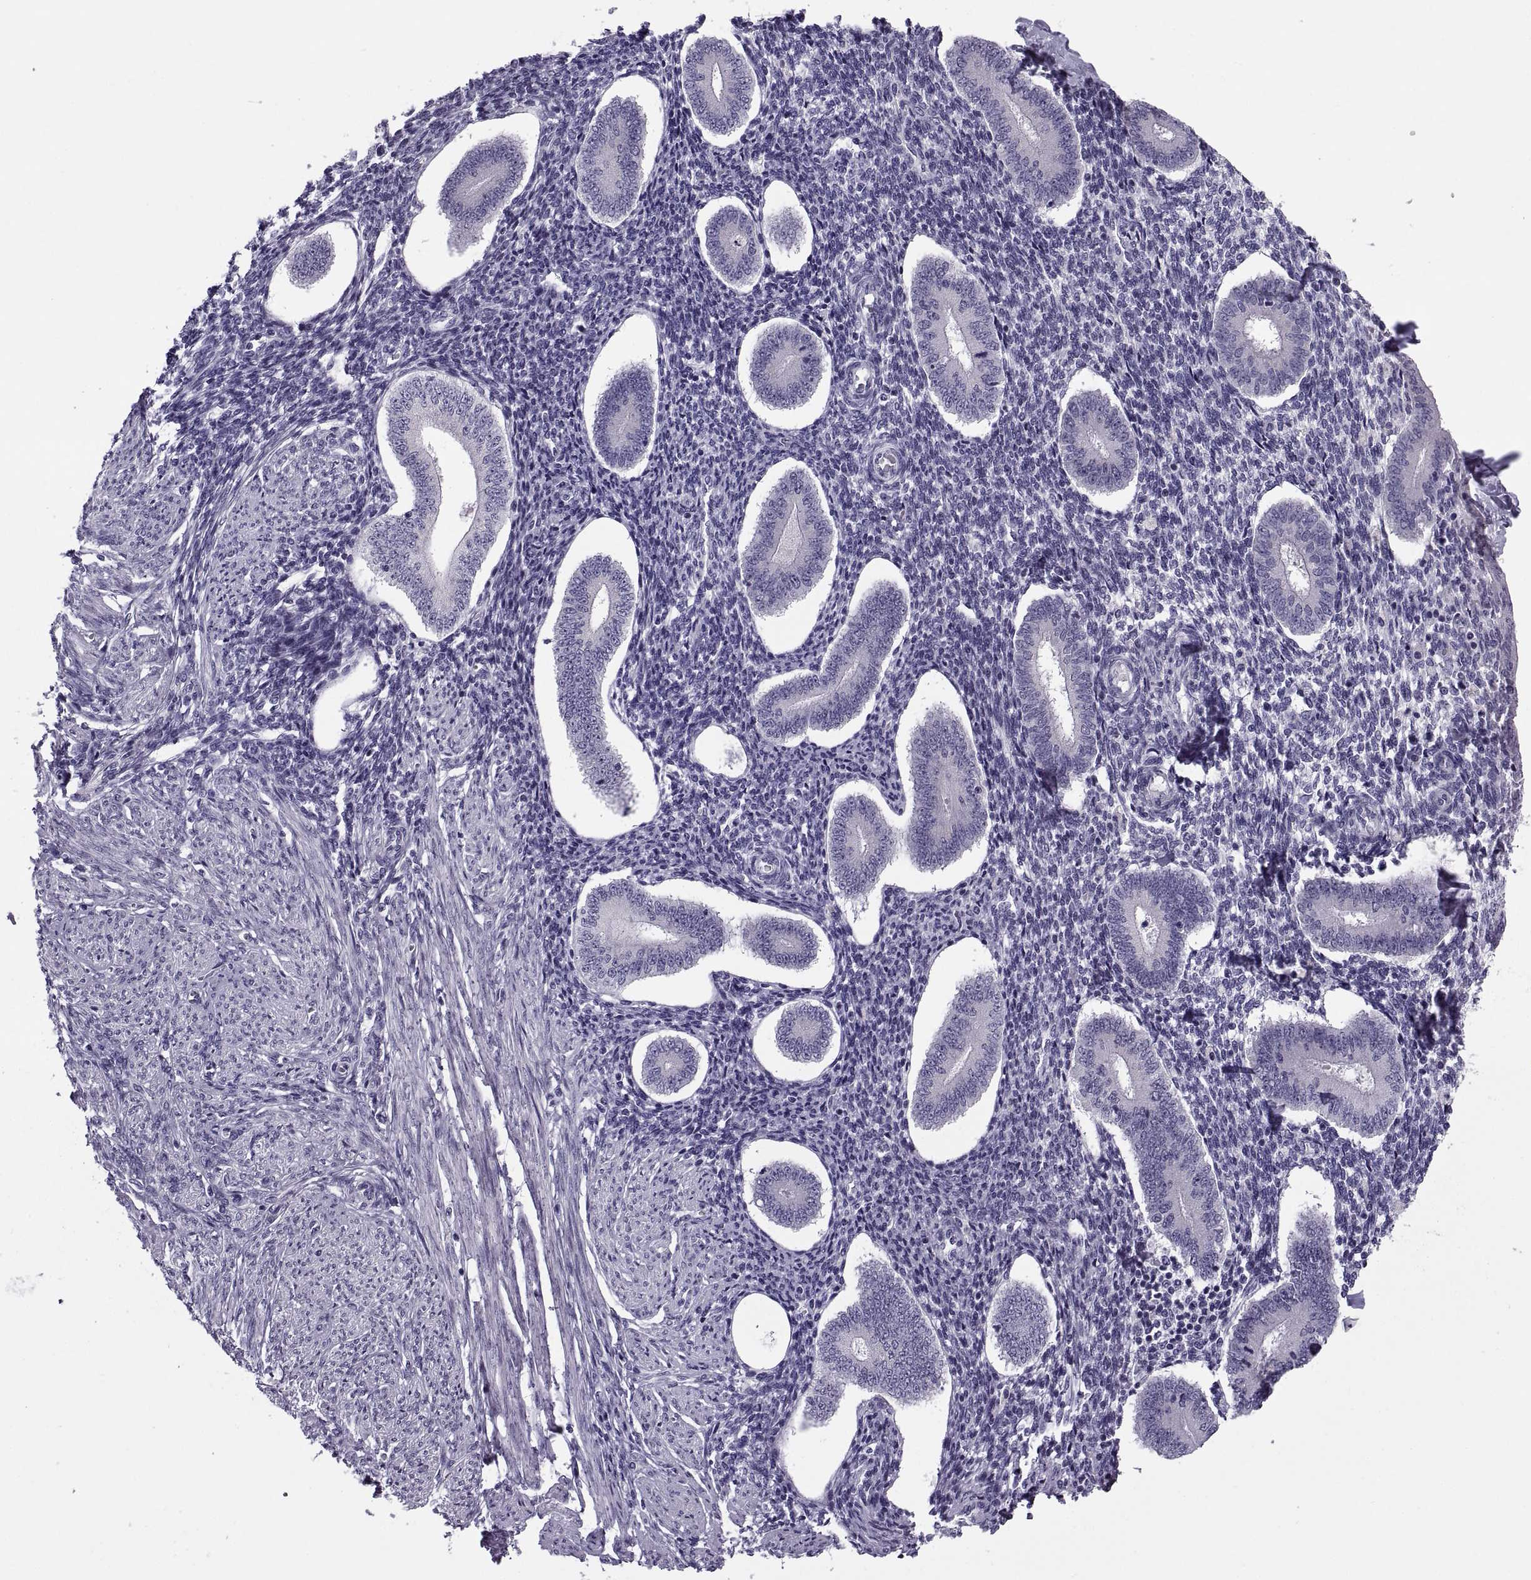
{"staining": {"intensity": "negative", "quantity": "none", "location": "none"}, "tissue": "endometrium", "cell_type": "Cells in endometrial stroma", "image_type": "normal", "snomed": [{"axis": "morphology", "description": "Normal tissue, NOS"}, {"axis": "topography", "description": "Endometrium"}], "caption": "The immunohistochemistry (IHC) histopathology image has no significant expression in cells in endometrial stroma of endometrium. (Immunohistochemistry (ihc), brightfield microscopy, high magnification).", "gene": "MAGEB1", "patient": {"sex": "female", "age": 40}}